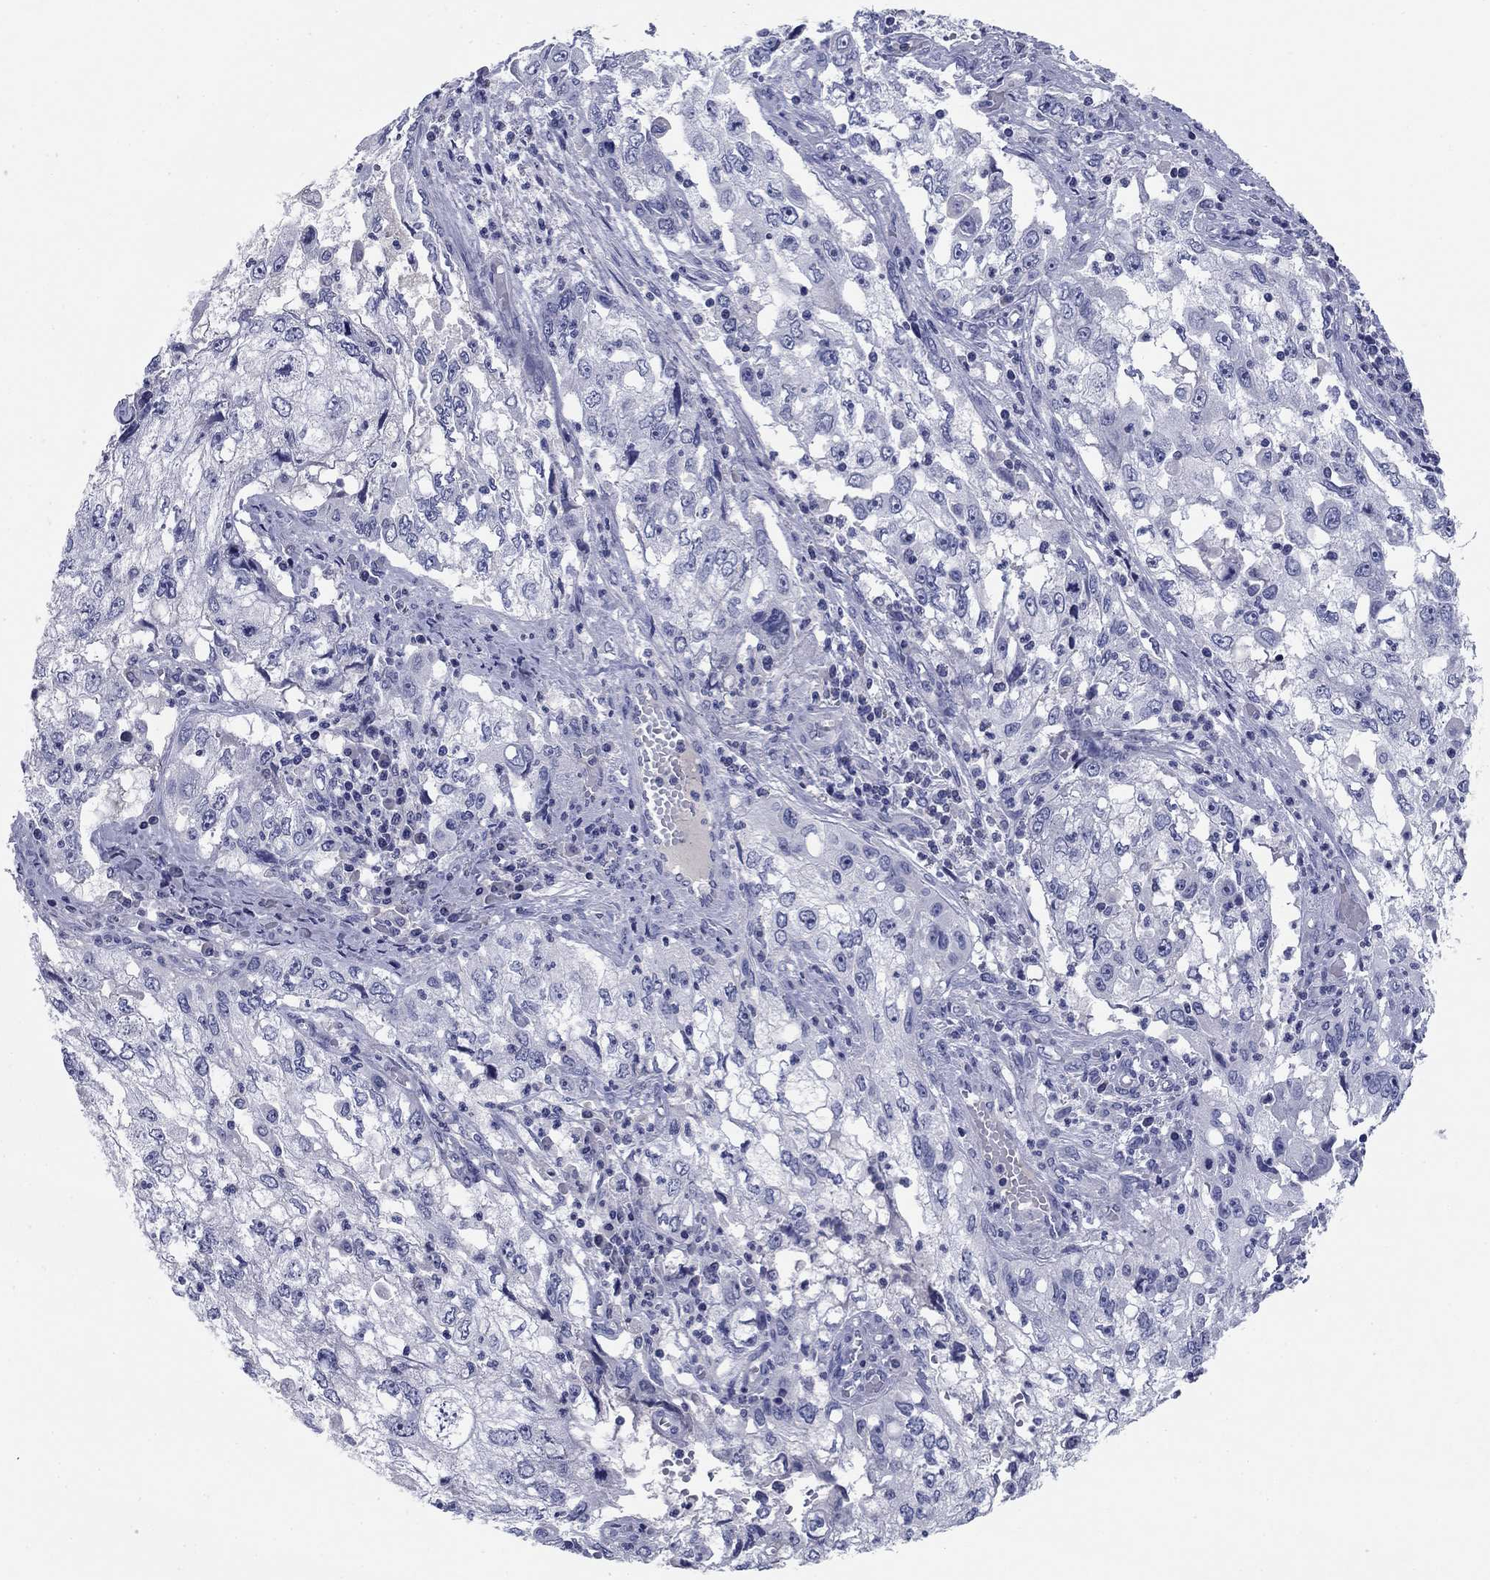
{"staining": {"intensity": "negative", "quantity": "none", "location": "none"}, "tissue": "cervical cancer", "cell_type": "Tumor cells", "image_type": "cancer", "snomed": [{"axis": "morphology", "description": "Squamous cell carcinoma, NOS"}, {"axis": "topography", "description": "Cervix"}], "caption": "Protein analysis of cervical squamous cell carcinoma demonstrates no significant staining in tumor cells.", "gene": "KCNH1", "patient": {"sex": "female", "age": 36}}